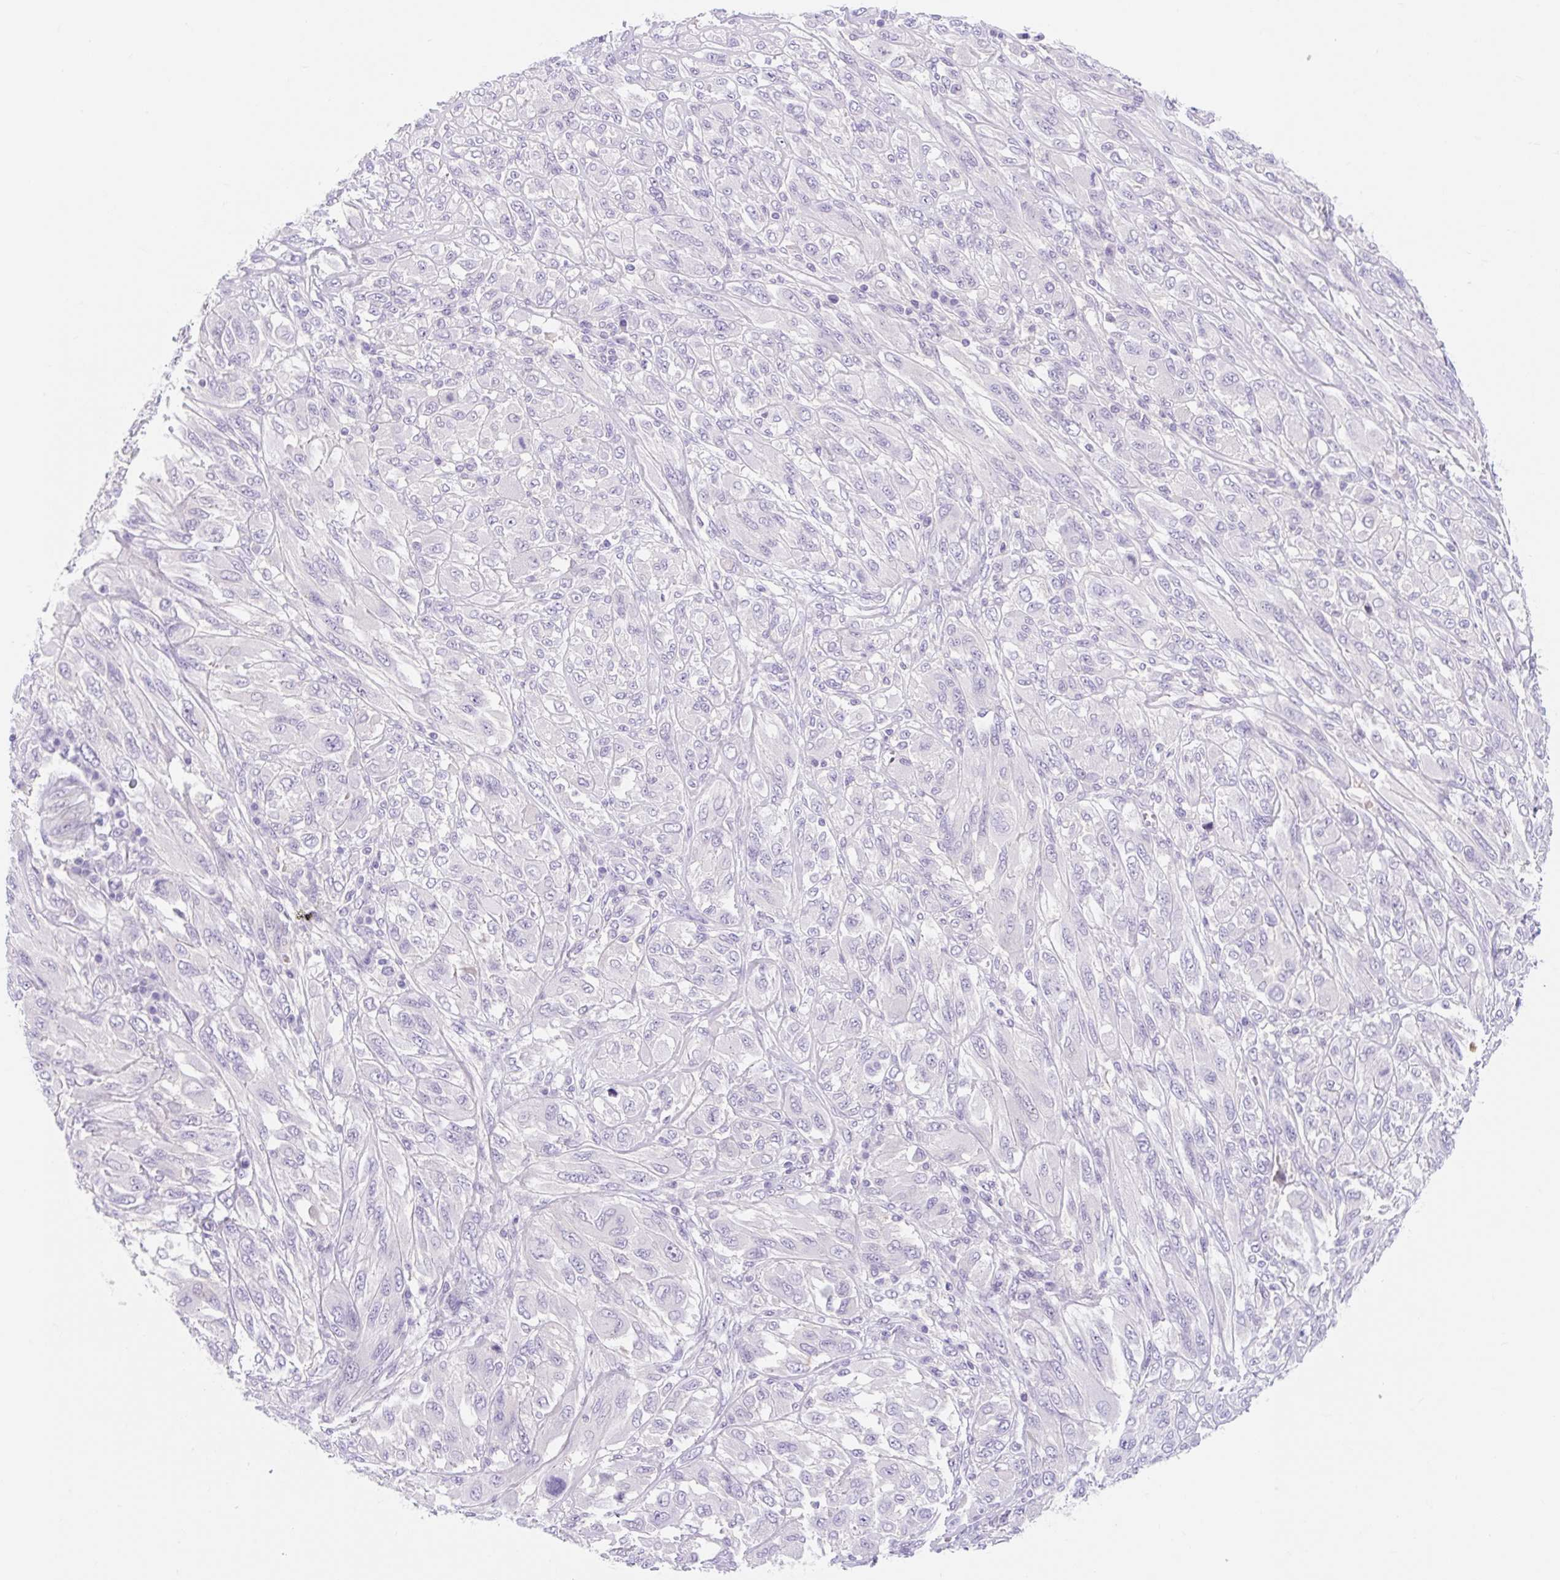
{"staining": {"intensity": "negative", "quantity": "none", "location": "none"}, "tissue": "melanoma", "cell_type": "Tumor cells", "image_type": "cancer", "snomed": [{"axis": "morphology", "description": "Malignant melanoma, NOS"}, {"axis": "topography", "description": "Skin"}], "caption": "Immunohistochemistry histopathology image of melanoma stained for a protein (brown), which exhibits no staining in tumor cells.", "gene": "SLC28A1", "patient": {"sex": "female", "age": 91}}